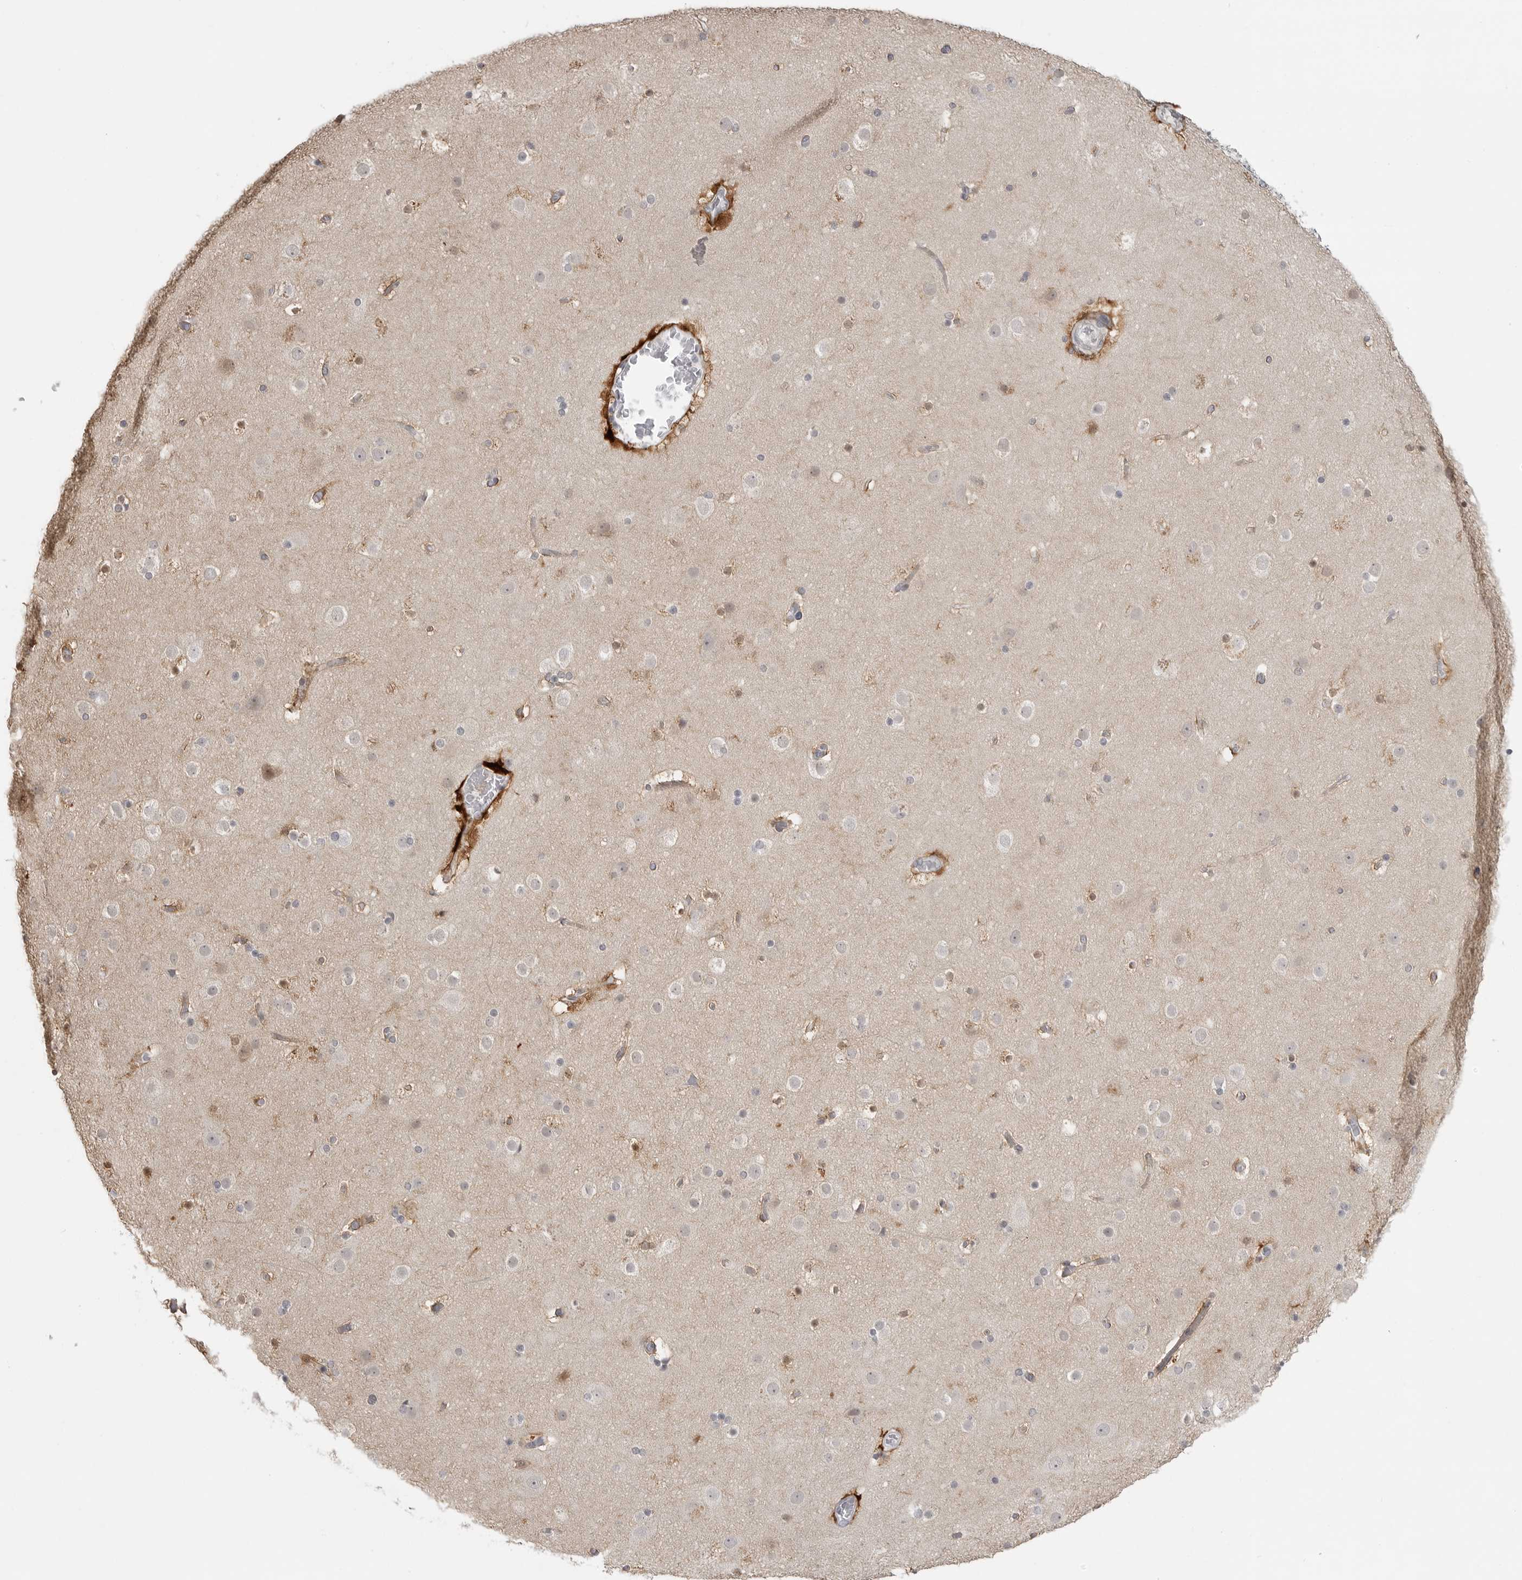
{"staining": {"intensity": "moderate", "quantity": "25%-75%", "location": "cytoplasmic/membranous"}, "tissue": "cerebral cortex", "cell_type": "Endothelial cells", "image_type": "normal", "snomed": [{"axis": "morphology", "description": "Normal tissue, NOS"}, {"axis": "topography", "description": "Cerebral cortex"}], "caption": "Protein expression analysis of unremarkable cerebral cortex shows moderate cytoplasmic/membranous expression in approximately 25%-75% of endothelial cells.", "gene": "TCTN3", "patient": {"sex": "male", "age": 57}}